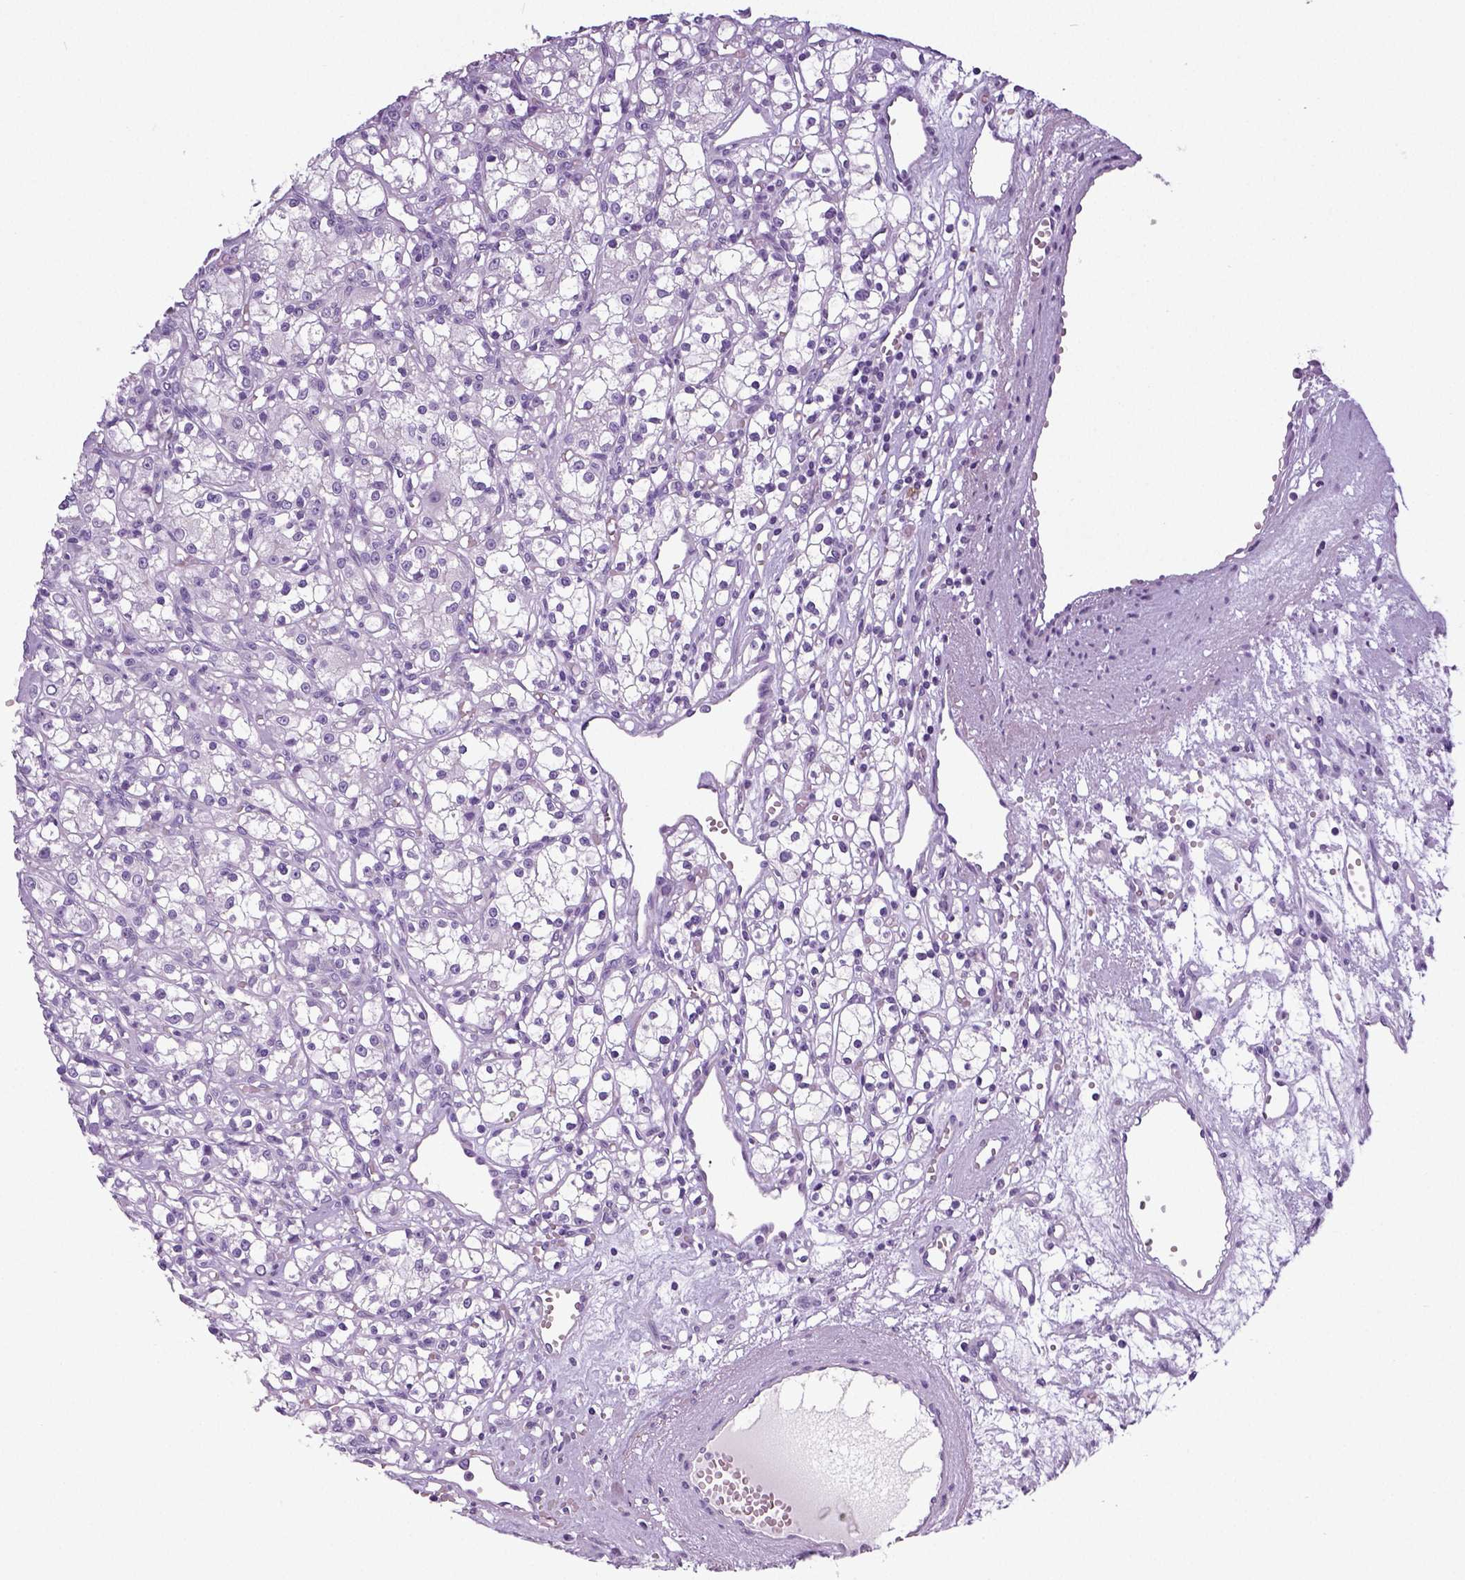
{"staining": {"intensity": "negative", "quantity": "none", "location": "none"}, "tissue": "renal cancer", "cell_type": "Tumor cells", "image_type": "cancer", "snomed": [{"axis": "morphology", "description": "Adenocarcinoma, NOS"}, {"axis": "topography", "description": "Kidney"}], "caption": "Tumor cells show no significant protein expression in renal adenocarcinoma. (Brightfield microscopy of DAB (3,3'-diaminobenzidine) immunohistochemistry at high magnification).", "gene": "NECAB2", "patient": {"sex": "female", "age": 59}}